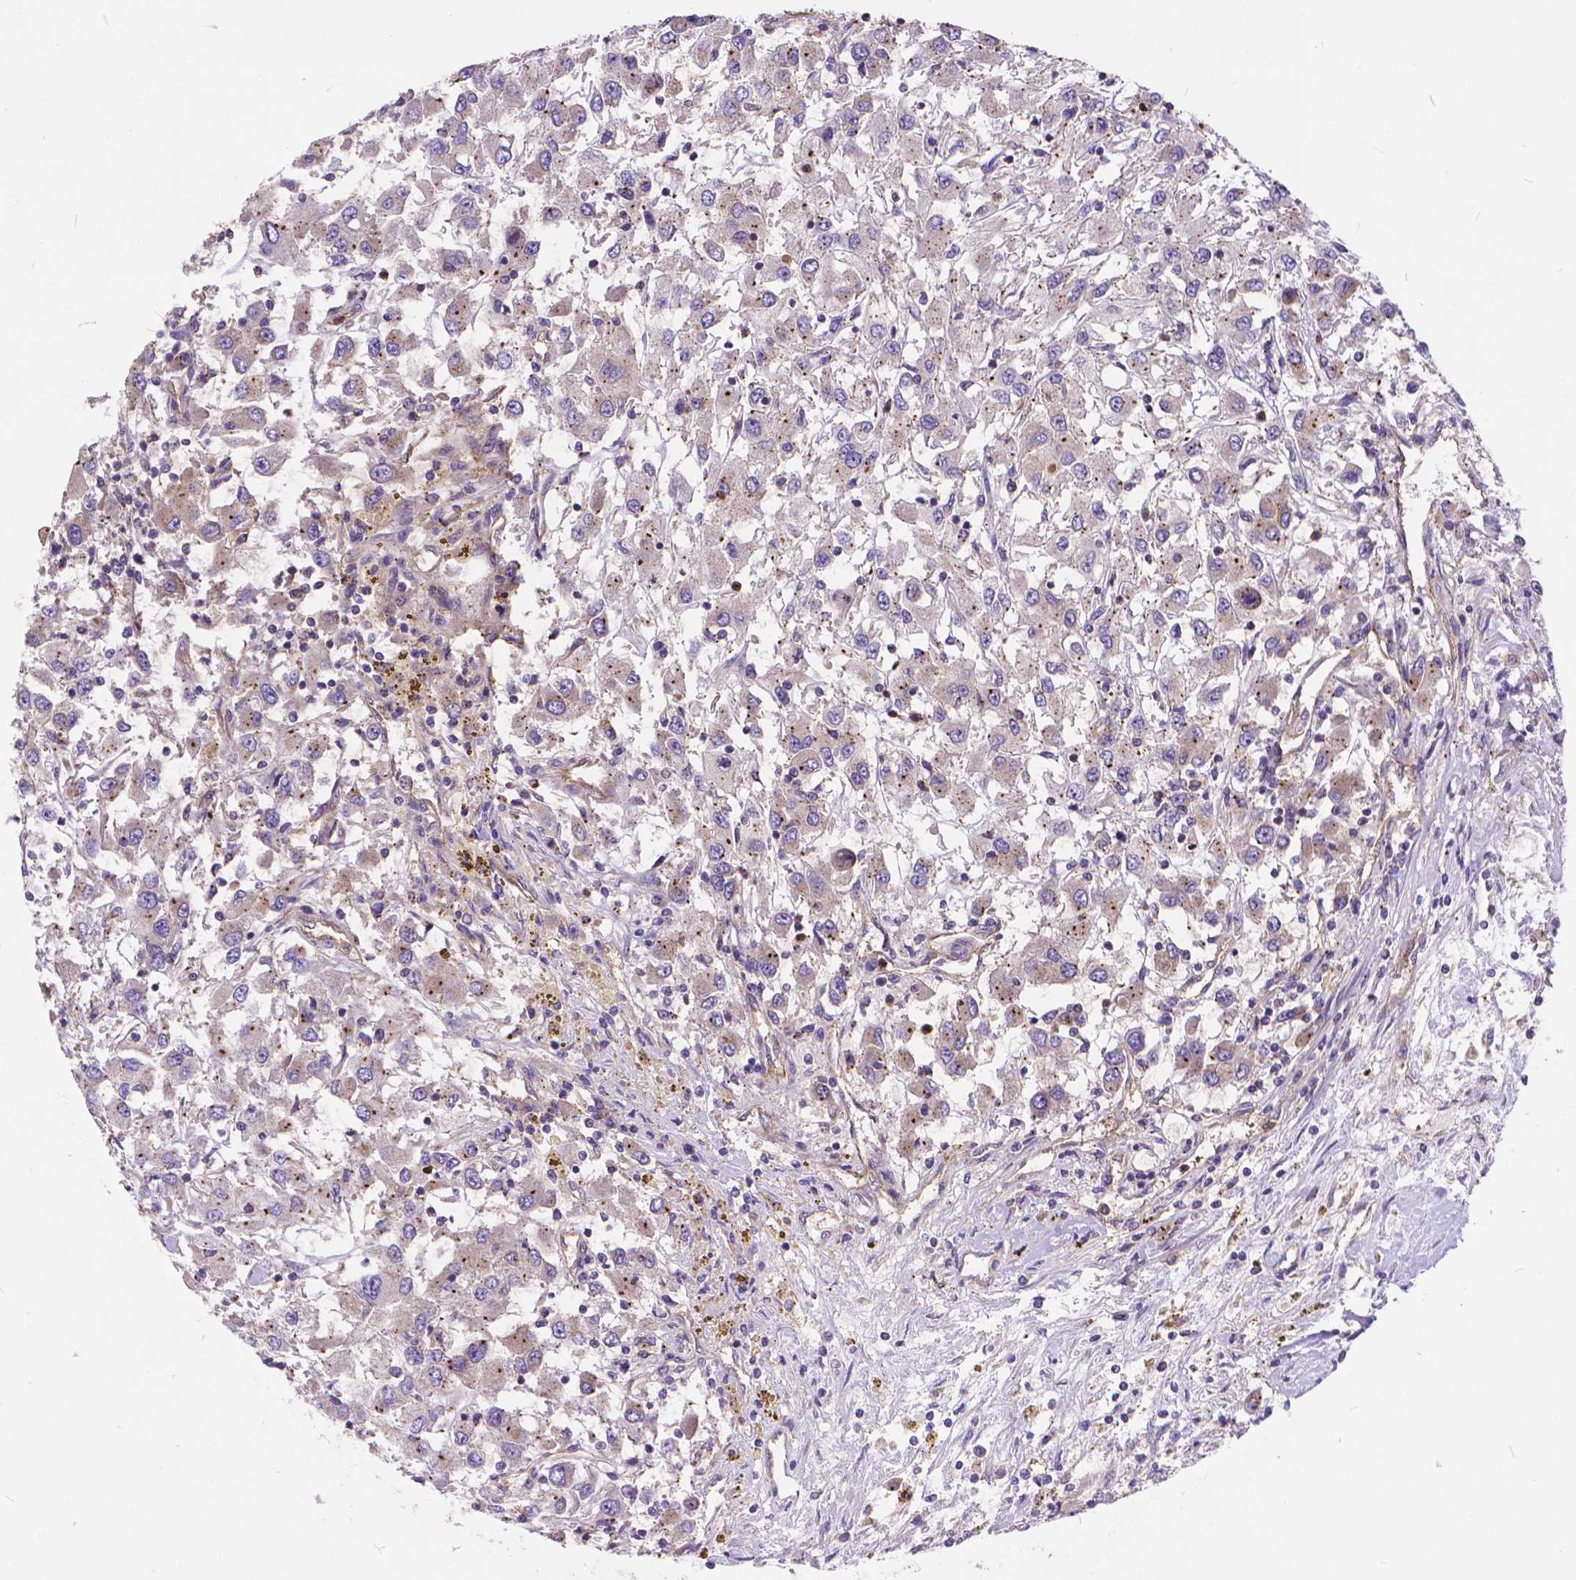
{"staining": {"intensity": "negative", "quantity": "none", "location": "none"}, "tissue": "renal cancer", "cell_type": "Tumor cells", "image_type": "cancer", "snomed": [{"axis": "morphology", "description": "Adenocarcinoma, NOS"}, {"axis": "topography", "description": "Kidney"}], "caption": "DAB immunohistochemical staining of human renal adenocarcinoma displays no significant staining in tumor cells.", "gene": "ARAP1", "patient": {"sex": "female", "age": 67}}